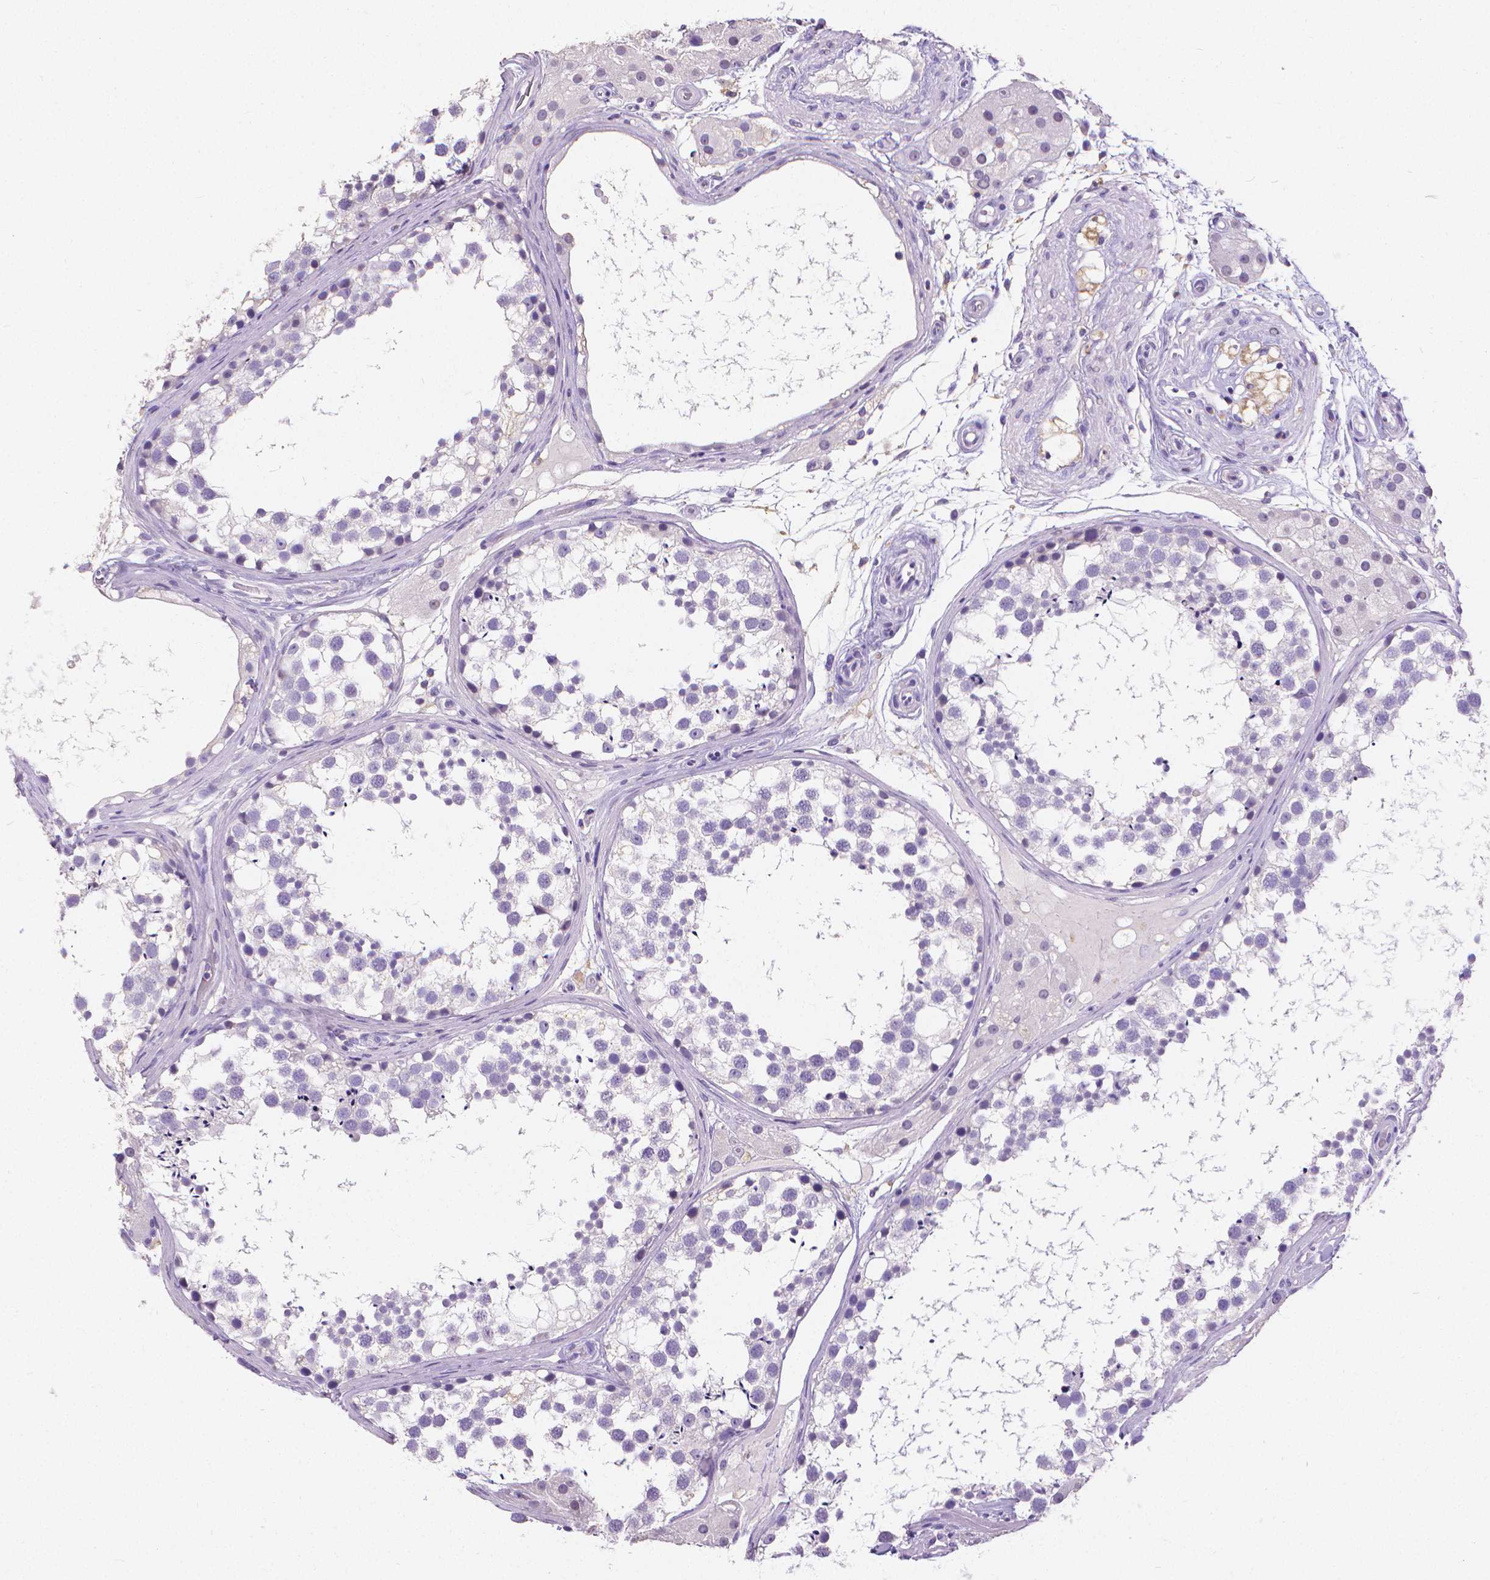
{"staining": {"intensity": "negative", "quantity": "none", "location": "none"}, "tissue": "testis", "cell_type": "Cells in seminiferous ducts", "image_type": "normal", "snomed": [{"axis": "morphology", "description": "Normal tissue, NOS"}, {"axis": "morphology", "description": "Seminoma, NOS"}, {"axis": "topography", "description": "Testis"}], "caption": "Histopathology image shows no significant protein positivity in cells in seminiferous ducts of normal testis.", "gene": "CD4", "patient": {"sex": "male", "age": 65}}